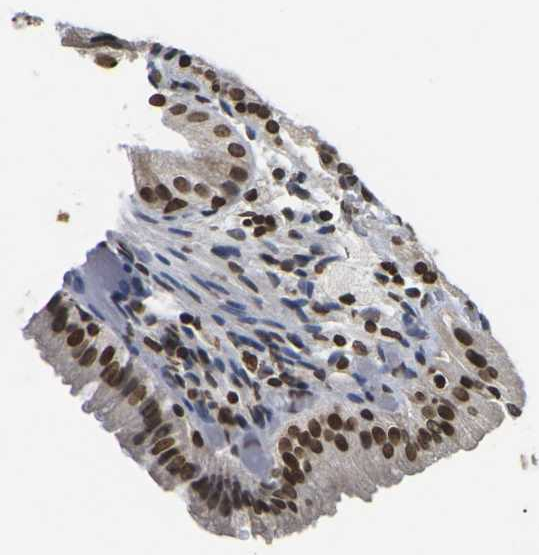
{"staining": {"intensity": "strong", "quantity": ">75%", "location": "cytoplasmic/membranous,nuclear"}, "tissue": "gallbladder", "cell_type": "Glandular cells", "image_type": "normal", "snomed": [{"axis": "morphology", "description": "Normal tissue, NOS"}, {"axis": "topography", "description": "Gallbladder"}], "caption": "Immunohistochemistry (IHC) staining of unremarkable gallbladder, which displays high levels of strong cytoplasmic/membranous,nuclear positivity in approximately >75% of glandular cells indicating strong cytoplasmic/membranous,nuclear protein staining. The staining was performed using DAB (brown) for protein detection and nuclei were counterstained in hematoxylin (blue).", "gene": "ETV5", "patient": {"sex": "male", "age": 54}}